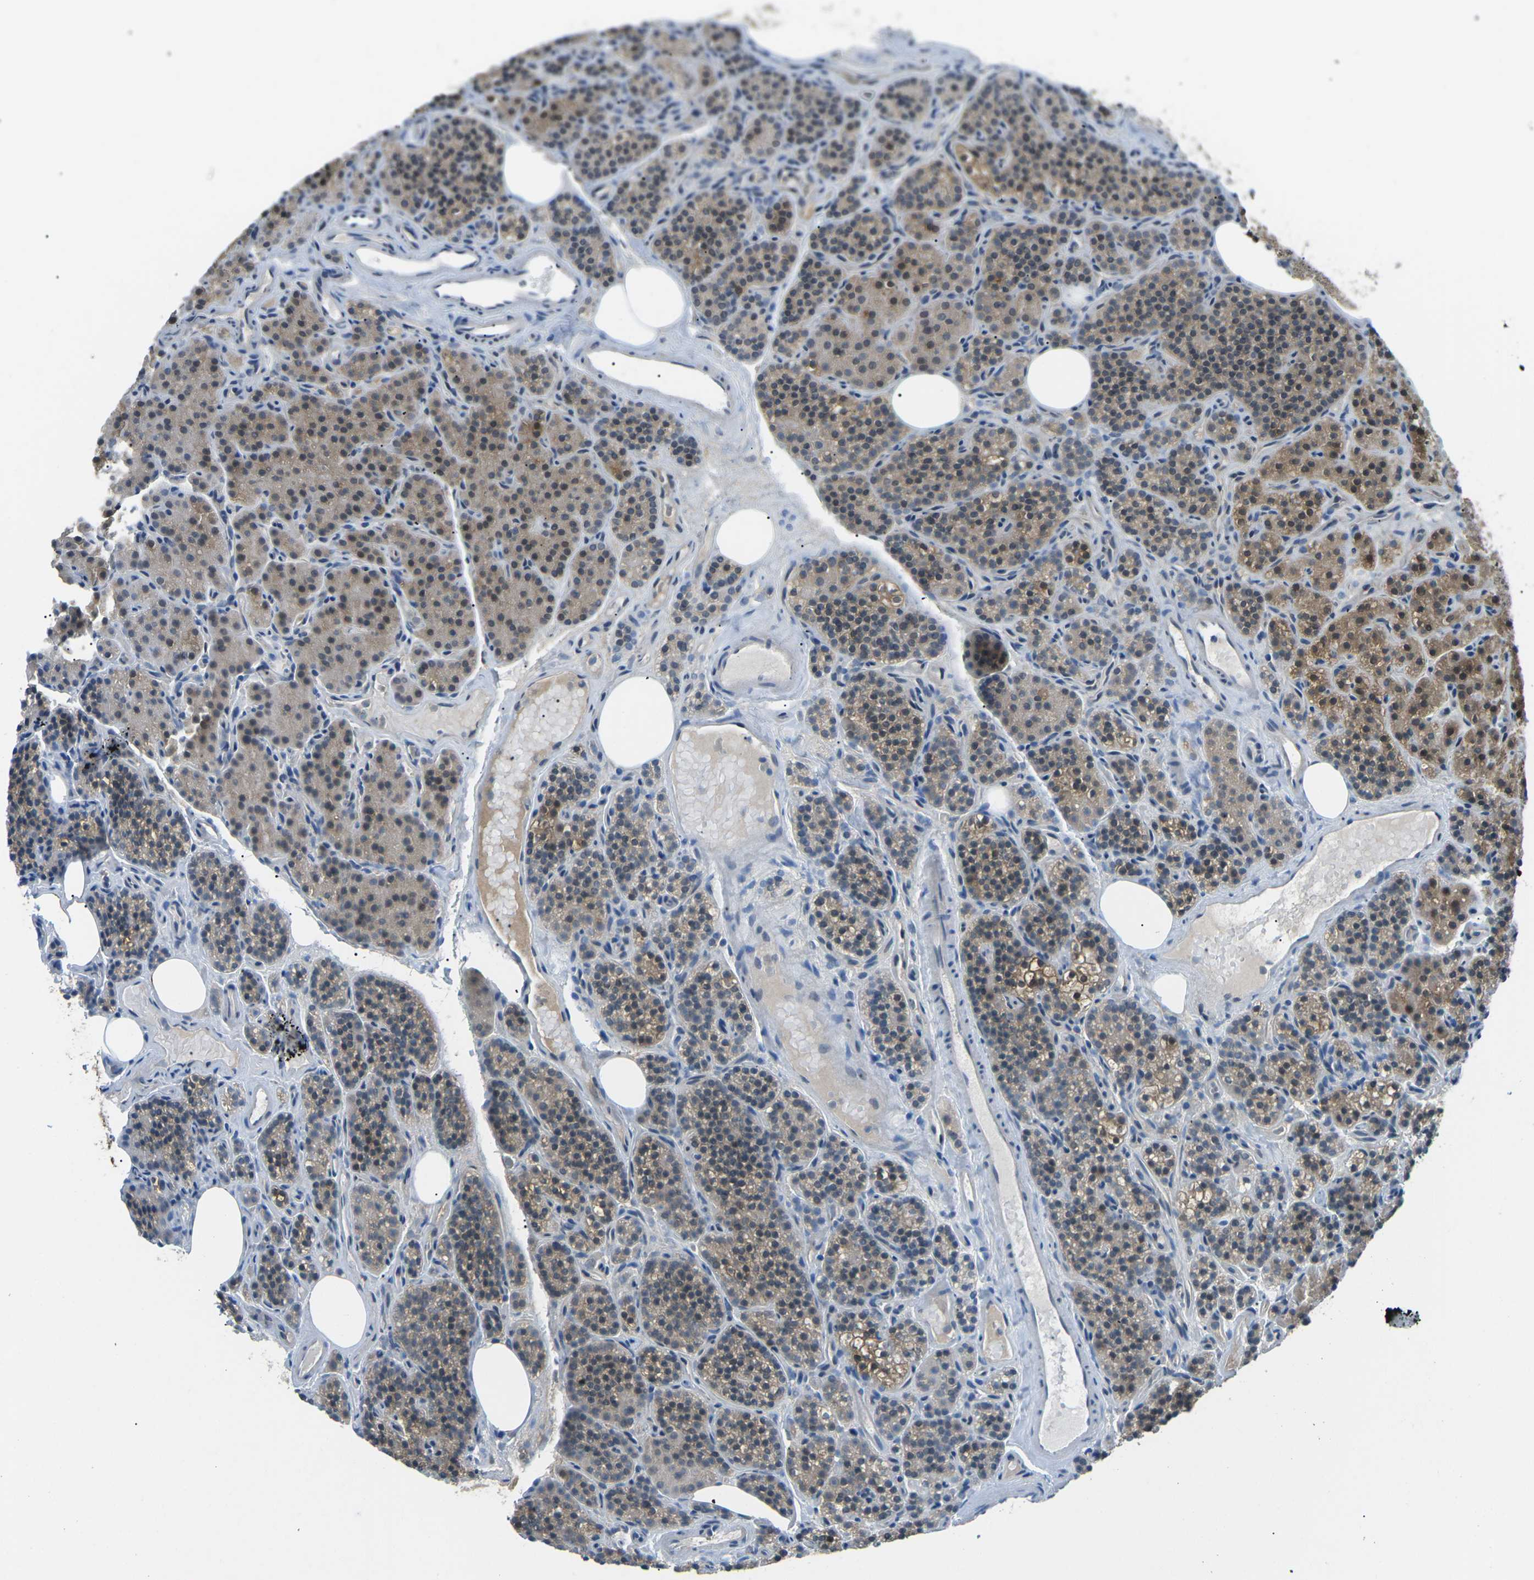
{"staining": {"intensity": "moderate", "quantity": ">75%", "location": "cytoplasmic/membranous"}, "tissue": "parathyroid gland", "cell_type": "Glandular cells", "image_type": "normal", "snomed": [{"axis": "morphology", "description": "Normal tissue, NOS"}, {"axis": "morphology", "description": "Adenoma, NOS"}, {"axis": "topography", "description": "Parathyroid gland"}], "caption": "Glandular cells display moderate cytoplasmic/membranous positivity in approximately >75% of cells in normal parathyroid gland. Nuclei are stained in blue.", "gene": "PIEZO2", "patient": {"sex": "female", "age": 74}}